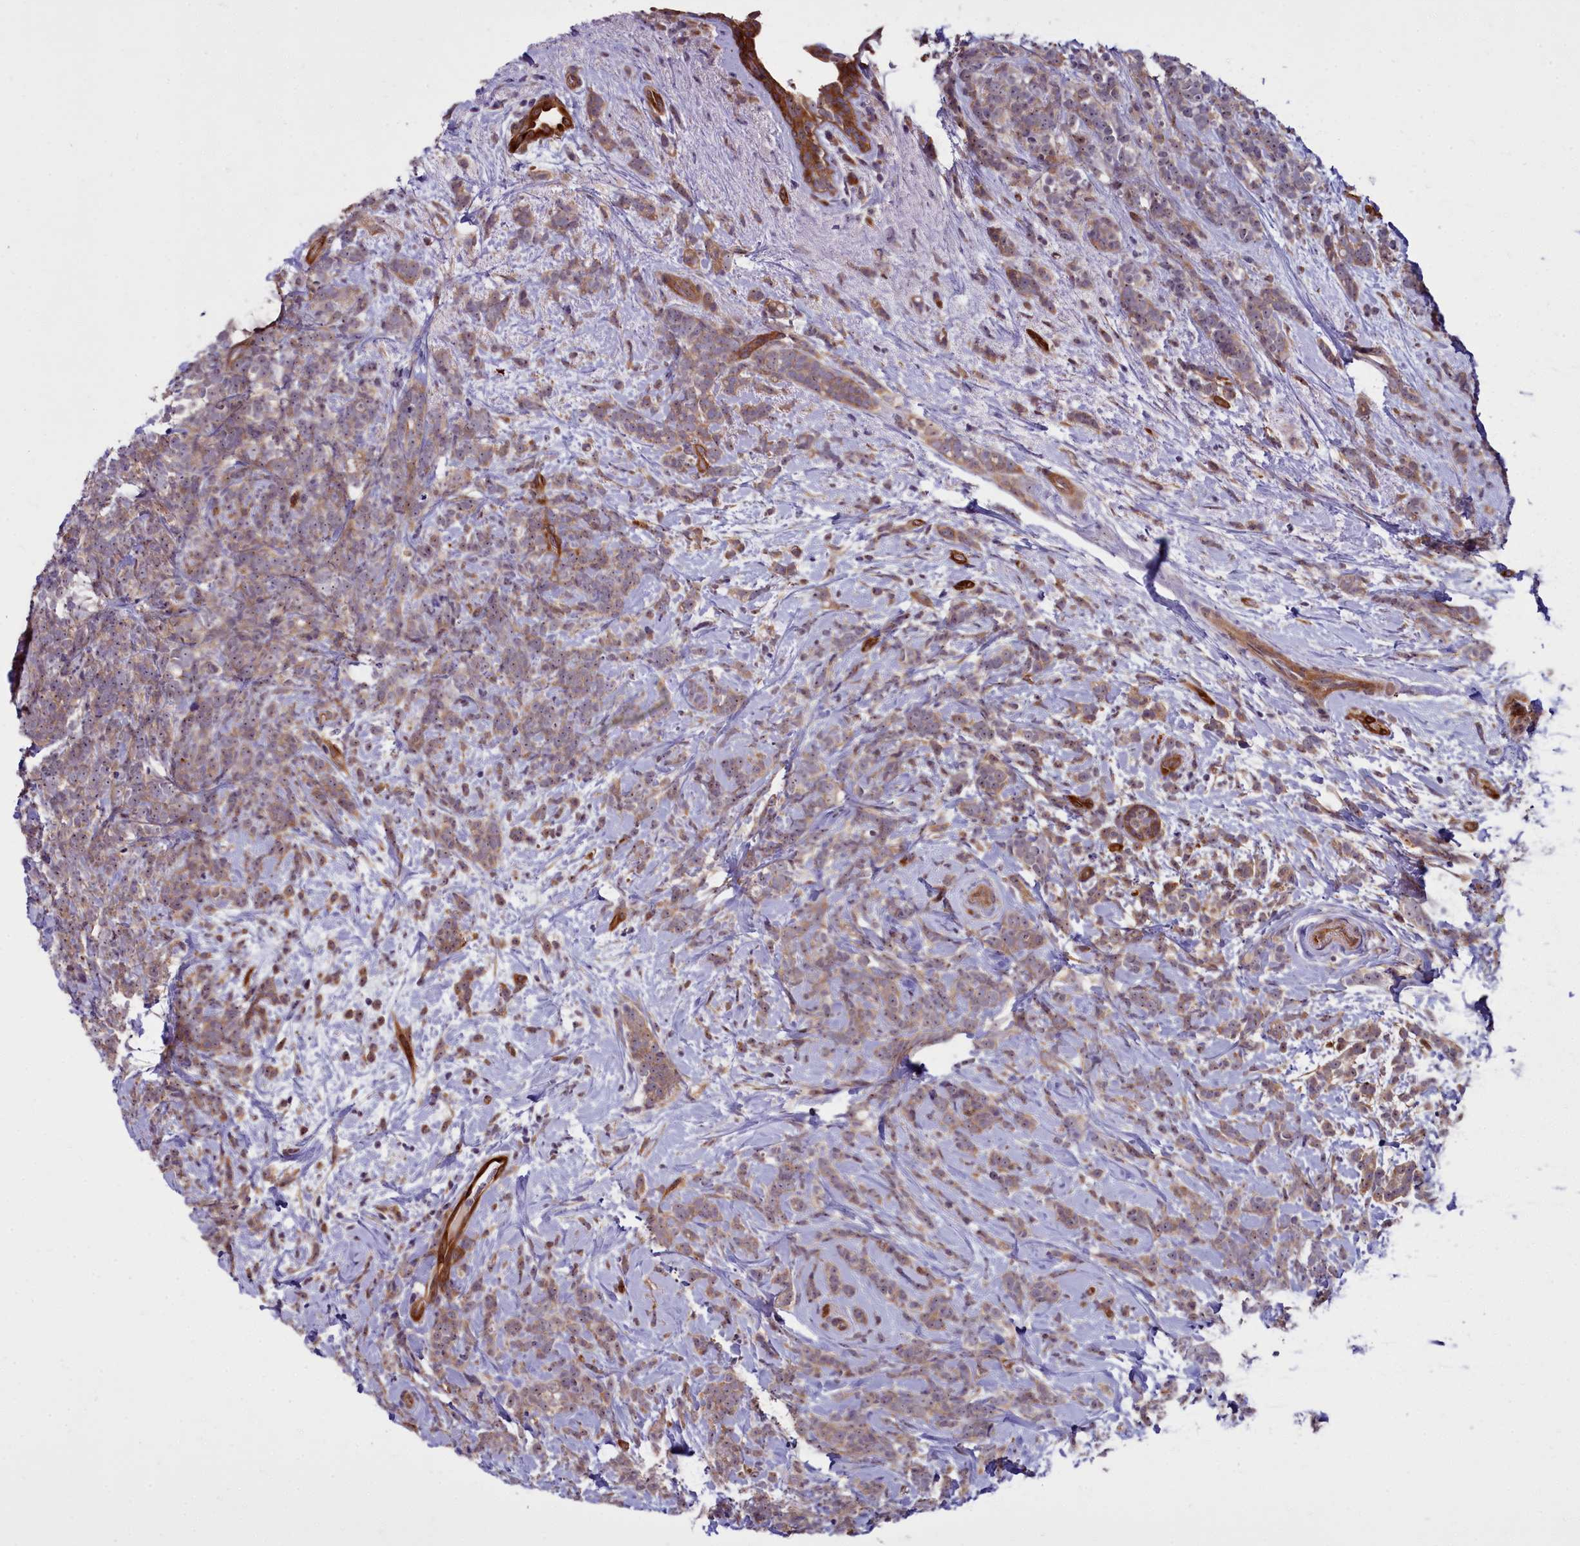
{"staining": {"intensity": "weak", "quantity": ">75%", "location": "cytoplasmic/membranous"}, "tissue": "breast cancer", "cell_type": "Tumor cells", "image_type": "cancer", "snomed": [{"axis": "morphology", "description": "Lobular carcinoma"}, {"axis": "topography", "description": "Breast"}], "caption": "Brown immunohistochemical staining in human breast cancer shows weak cytoplasmic/membranous expression in about >75% of tumor cells.", "gene": "BCAR1", "patient": {"sex": "female", "age": 58}}